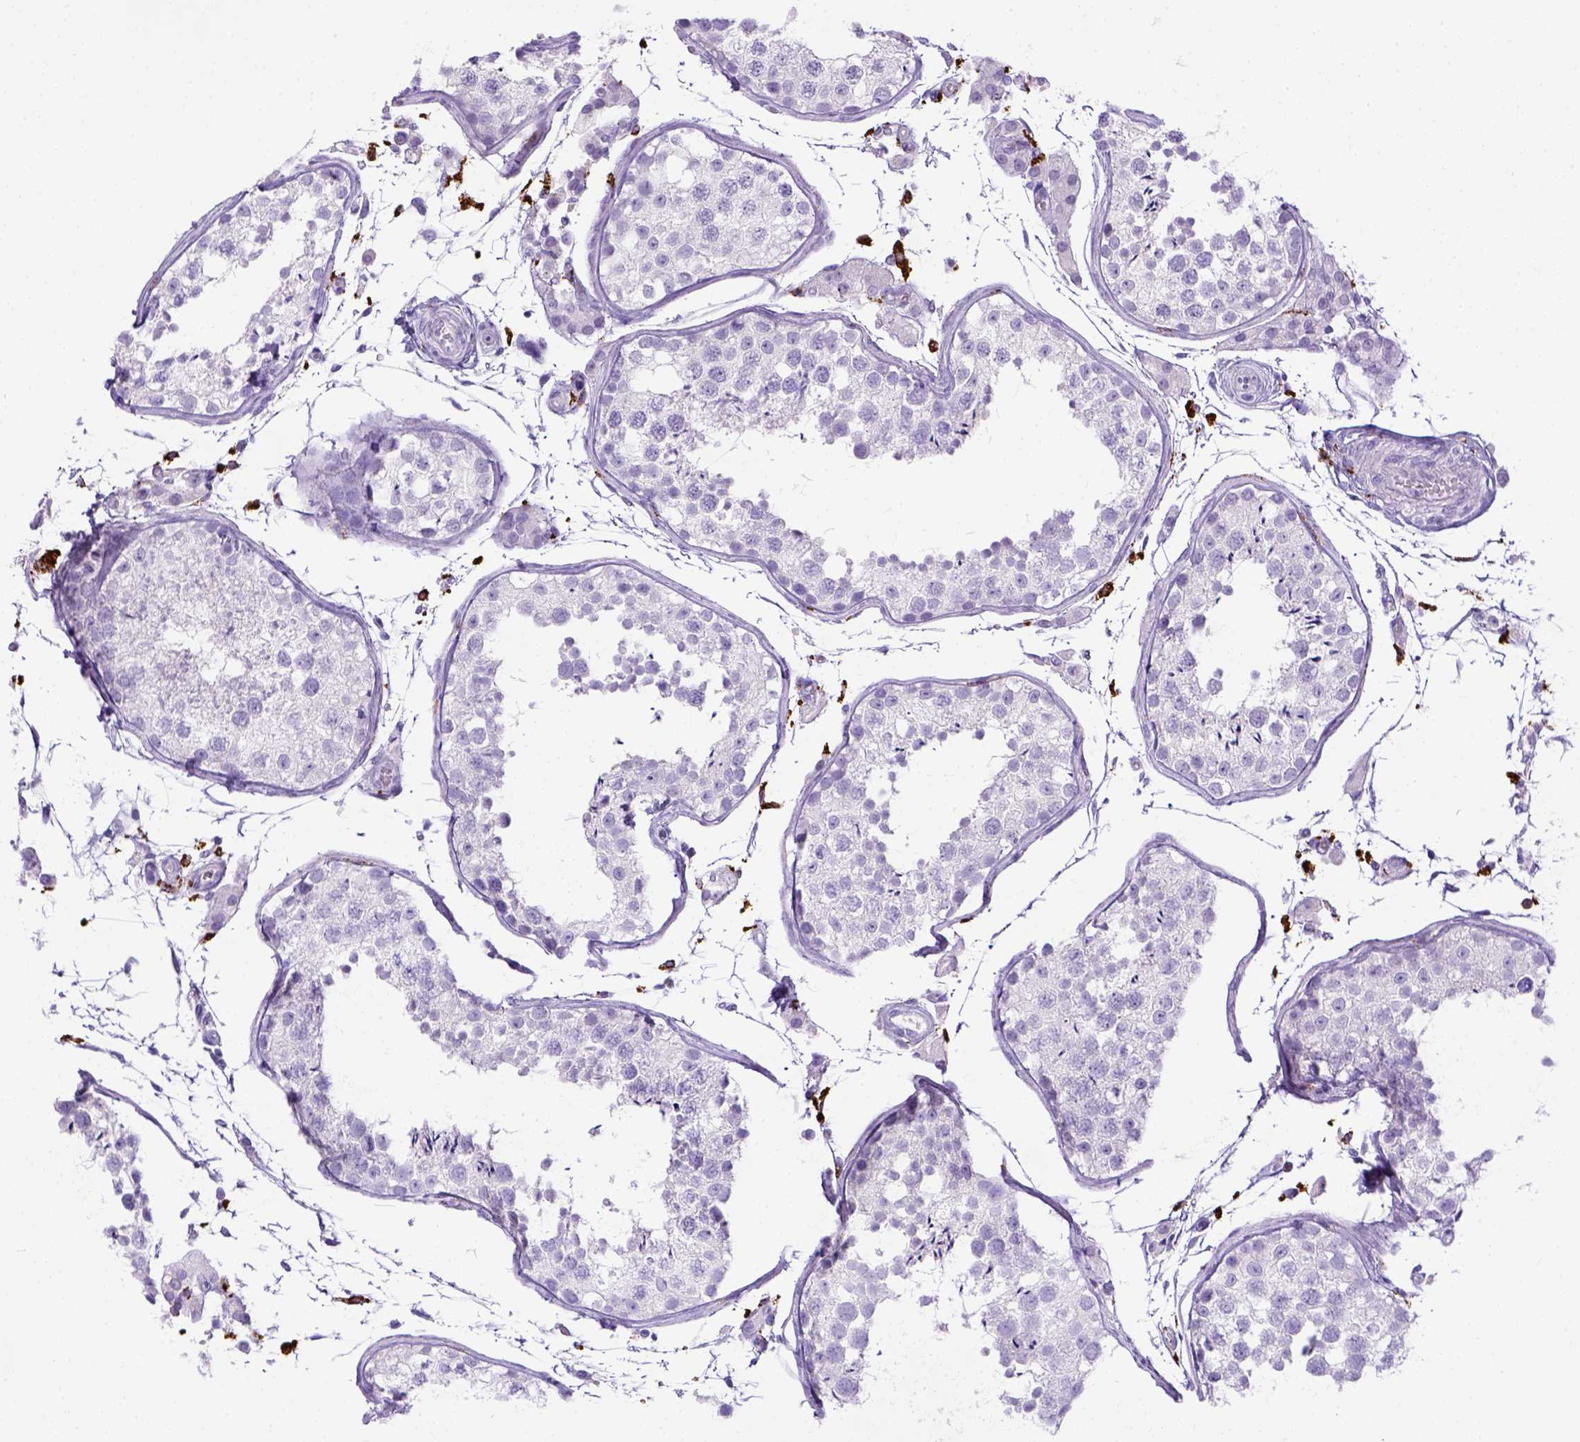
{"staining": {"intensity": "negative", "quantity": "none", "location": "none"}, "tissue": "testis", "cell_type": "Cells in seminiferous ducts", "image_type": "normal", "snomed": [{"axis": "morphology", "description": "Normal tissue, NOS"}, {"axis": "topography", "description": "Testis"}], "caption": "Testis stained for a protein using IHC demonstrates no staining cells in seminiferous ducts.", "gene": "CD68", "patient": {"sex": "male", "age": 29}}